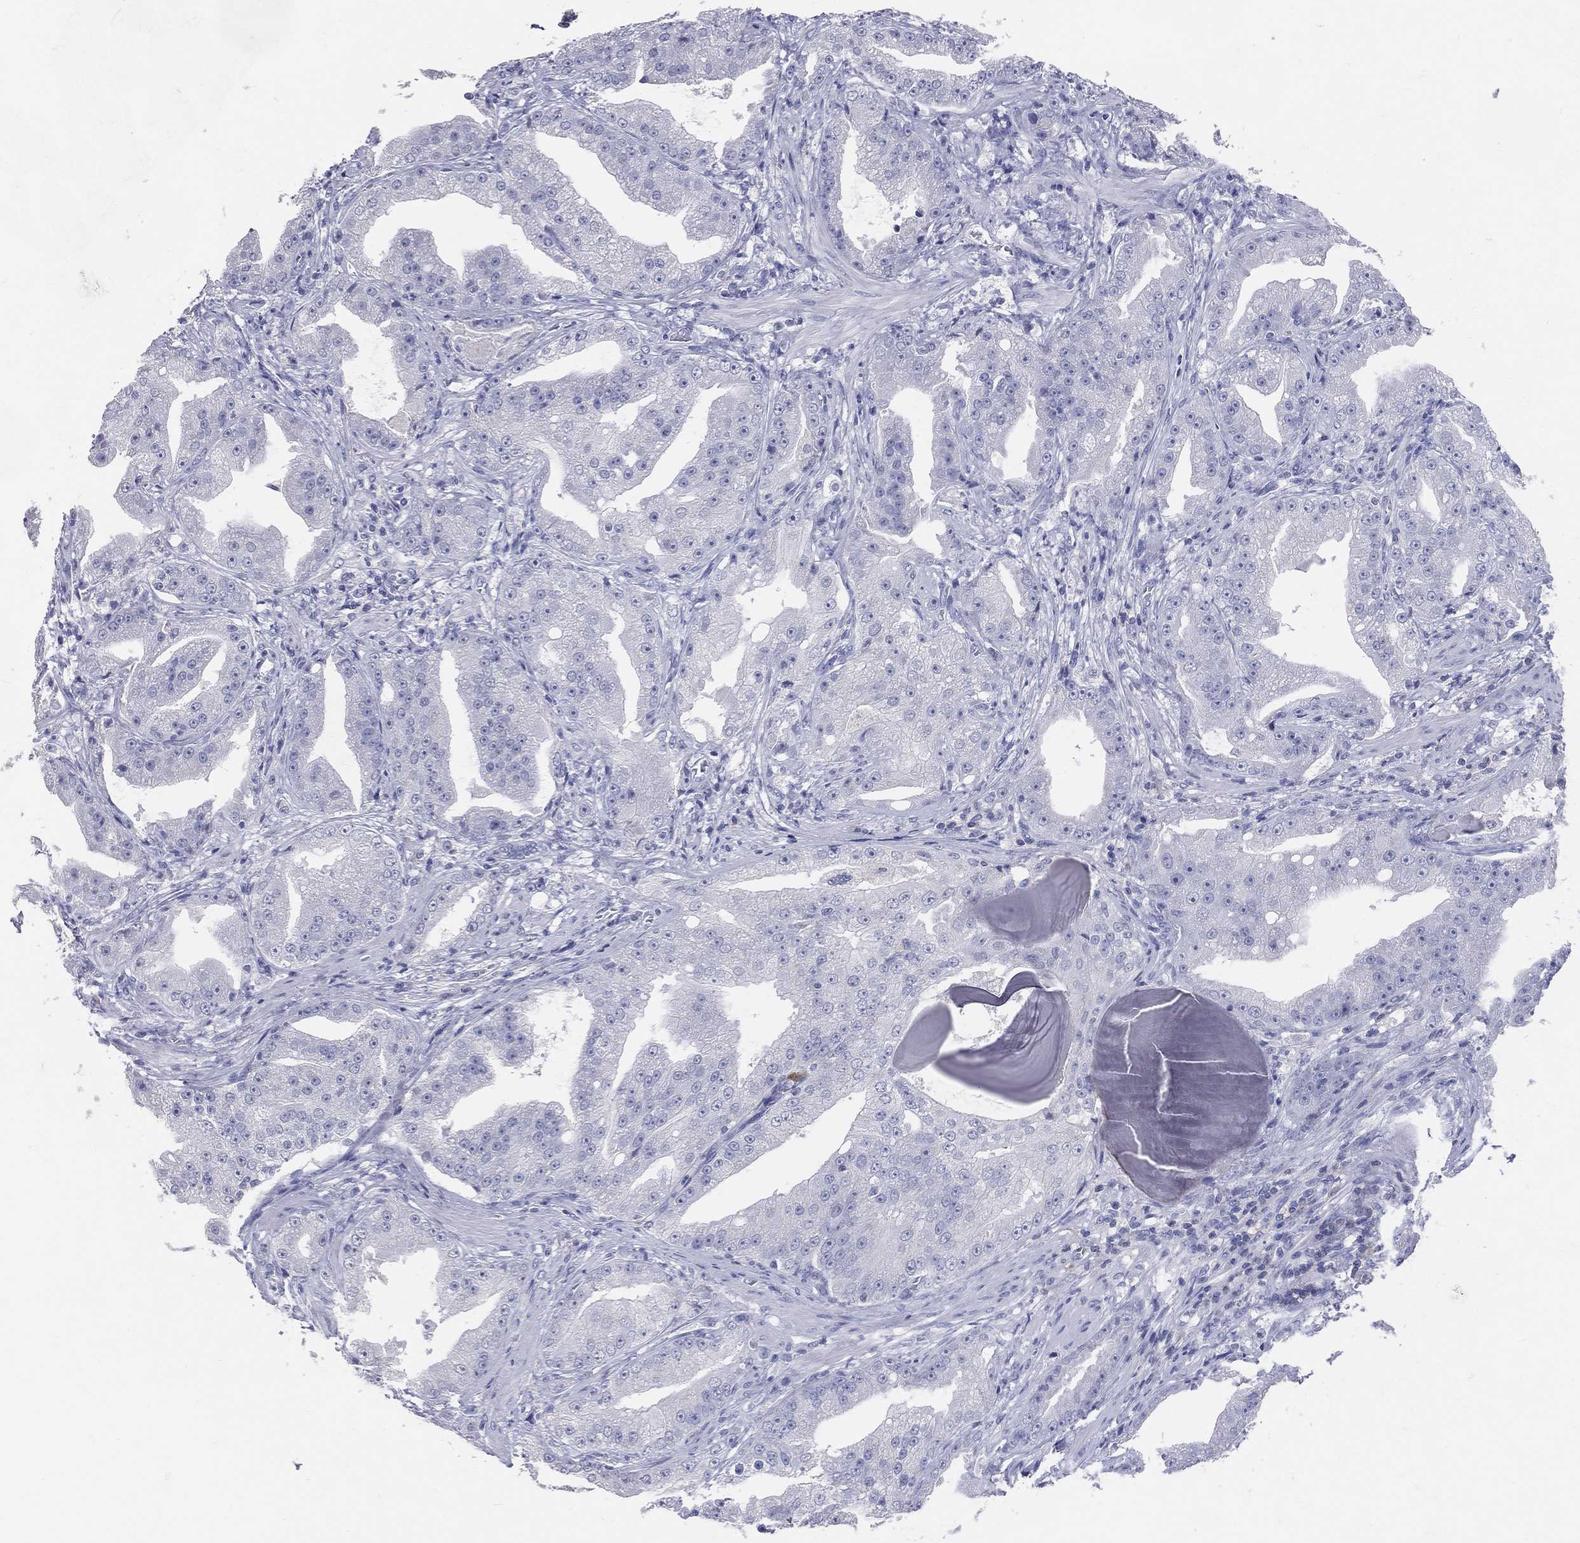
{"staining": {"intensity": "negative", "quantity": "none", "location": "none"}, "tissue": "prostate cancer", "cell_type": "Tumor cells", "image_type": "cancer", "snomed": [{"axis": "morphology", "description": "Adenocarcinoma, Low grade"}, {"axis": "topography", "description": "Prostate"}], "caption": "High magnification brightfield microscopy of adenocarcinoma (low-grade) (prostate) stained with DAB (brown) and counterstained with hematoxylin (blue): tumor cells show no significant positivity.", "gene": "LAT", "patient": {"sex": "male", "age": 62}}